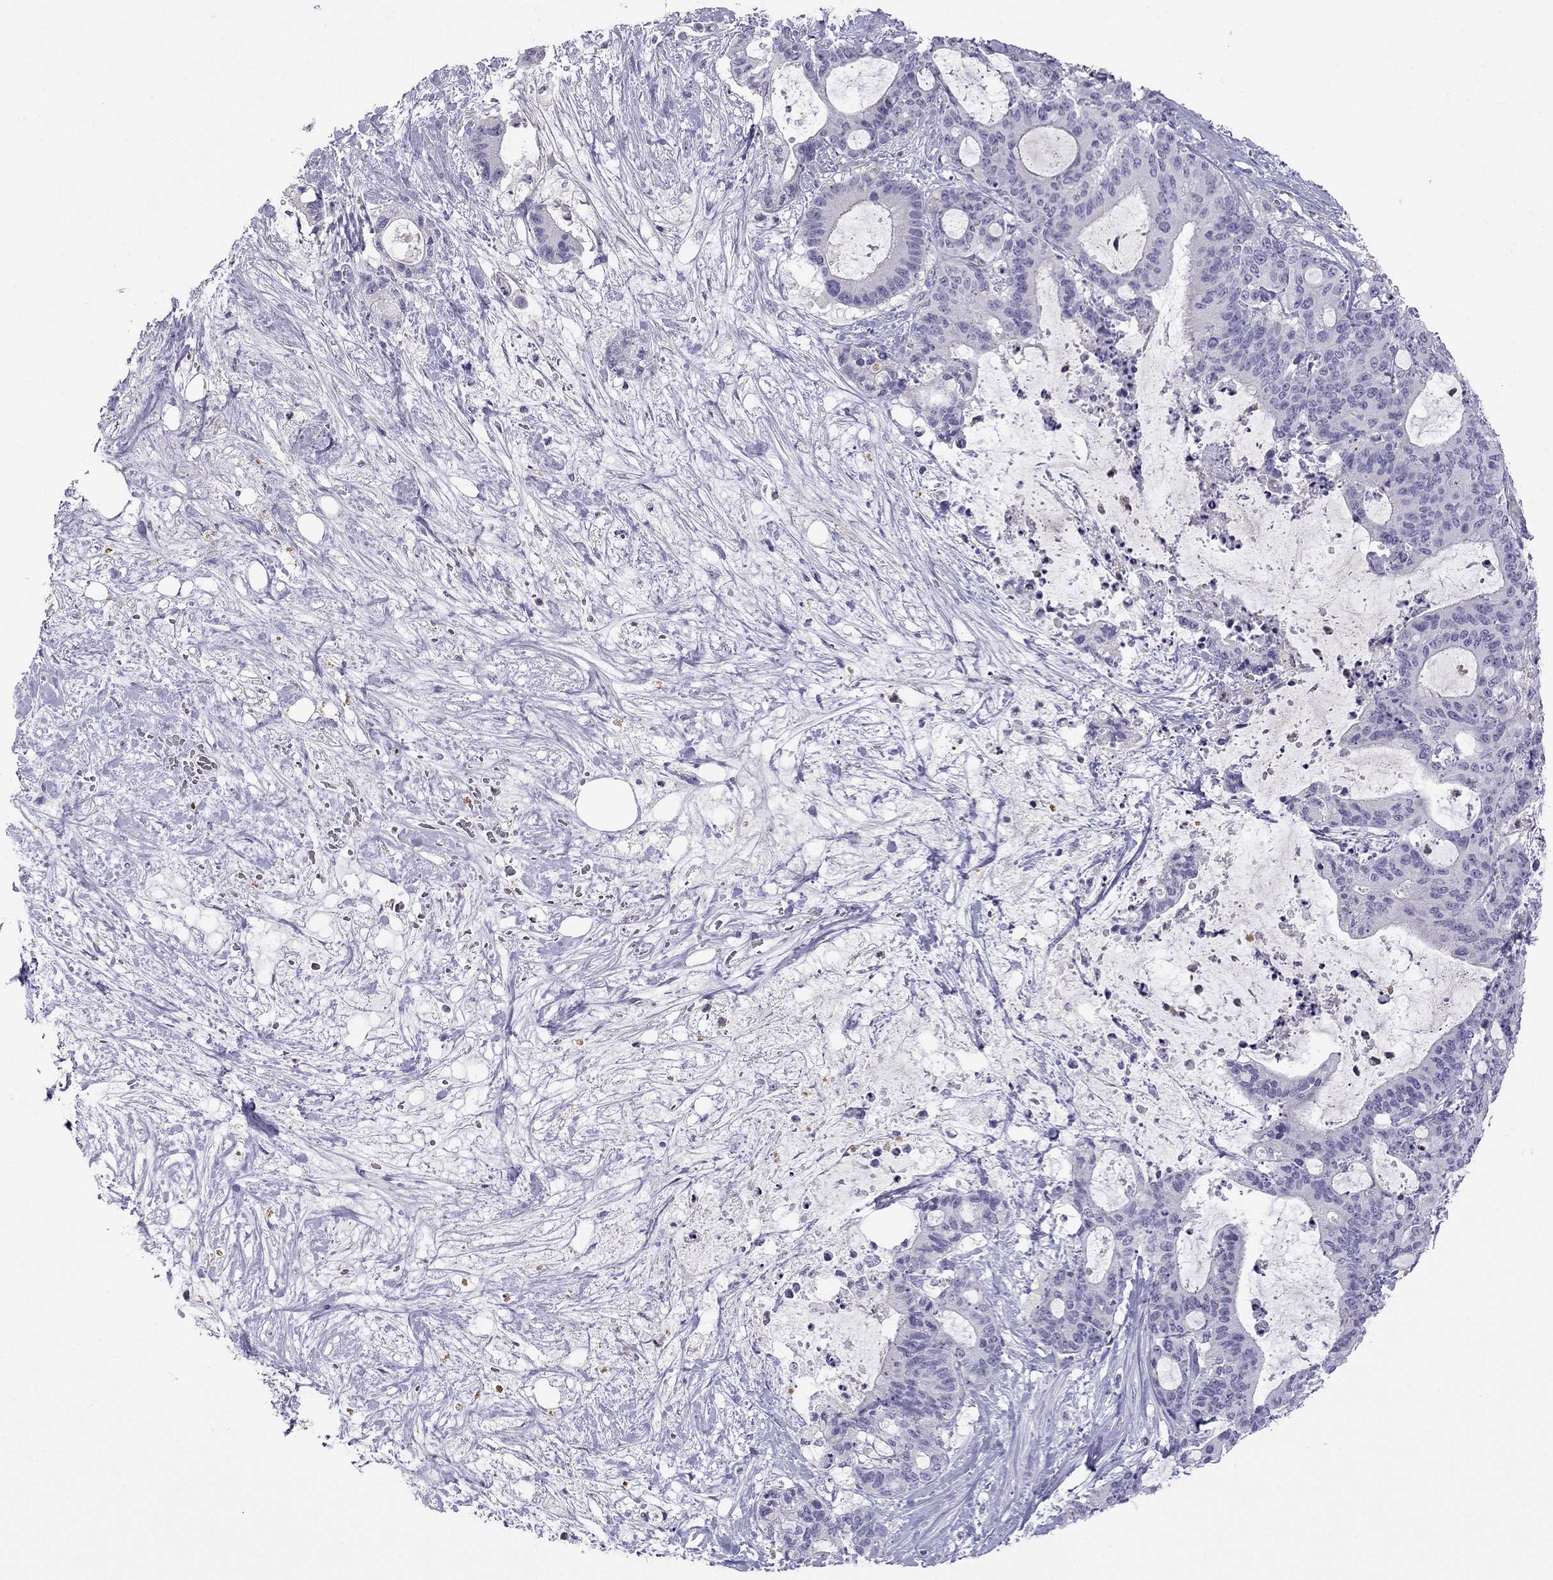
{"staining": {"intensity": "negative", "quantity": "none", "location": "none"}, "tissue": "liver cancer", "cell_type": "Tumor cells", "image_type": "cancer", "snomed": [{"axis": "morphology", "description": "Cholangiocarcinoma"}, {"axis": "topography", "description": "Liver"}], "caption": "A high-resolution histopathology image shows immunohistochemistry staining of liver cholangiocarcinoma, which reveals no significant positivity in tumor cells.", "gene": "STOML3", "patient": {"sex": "female", "age": 73}}